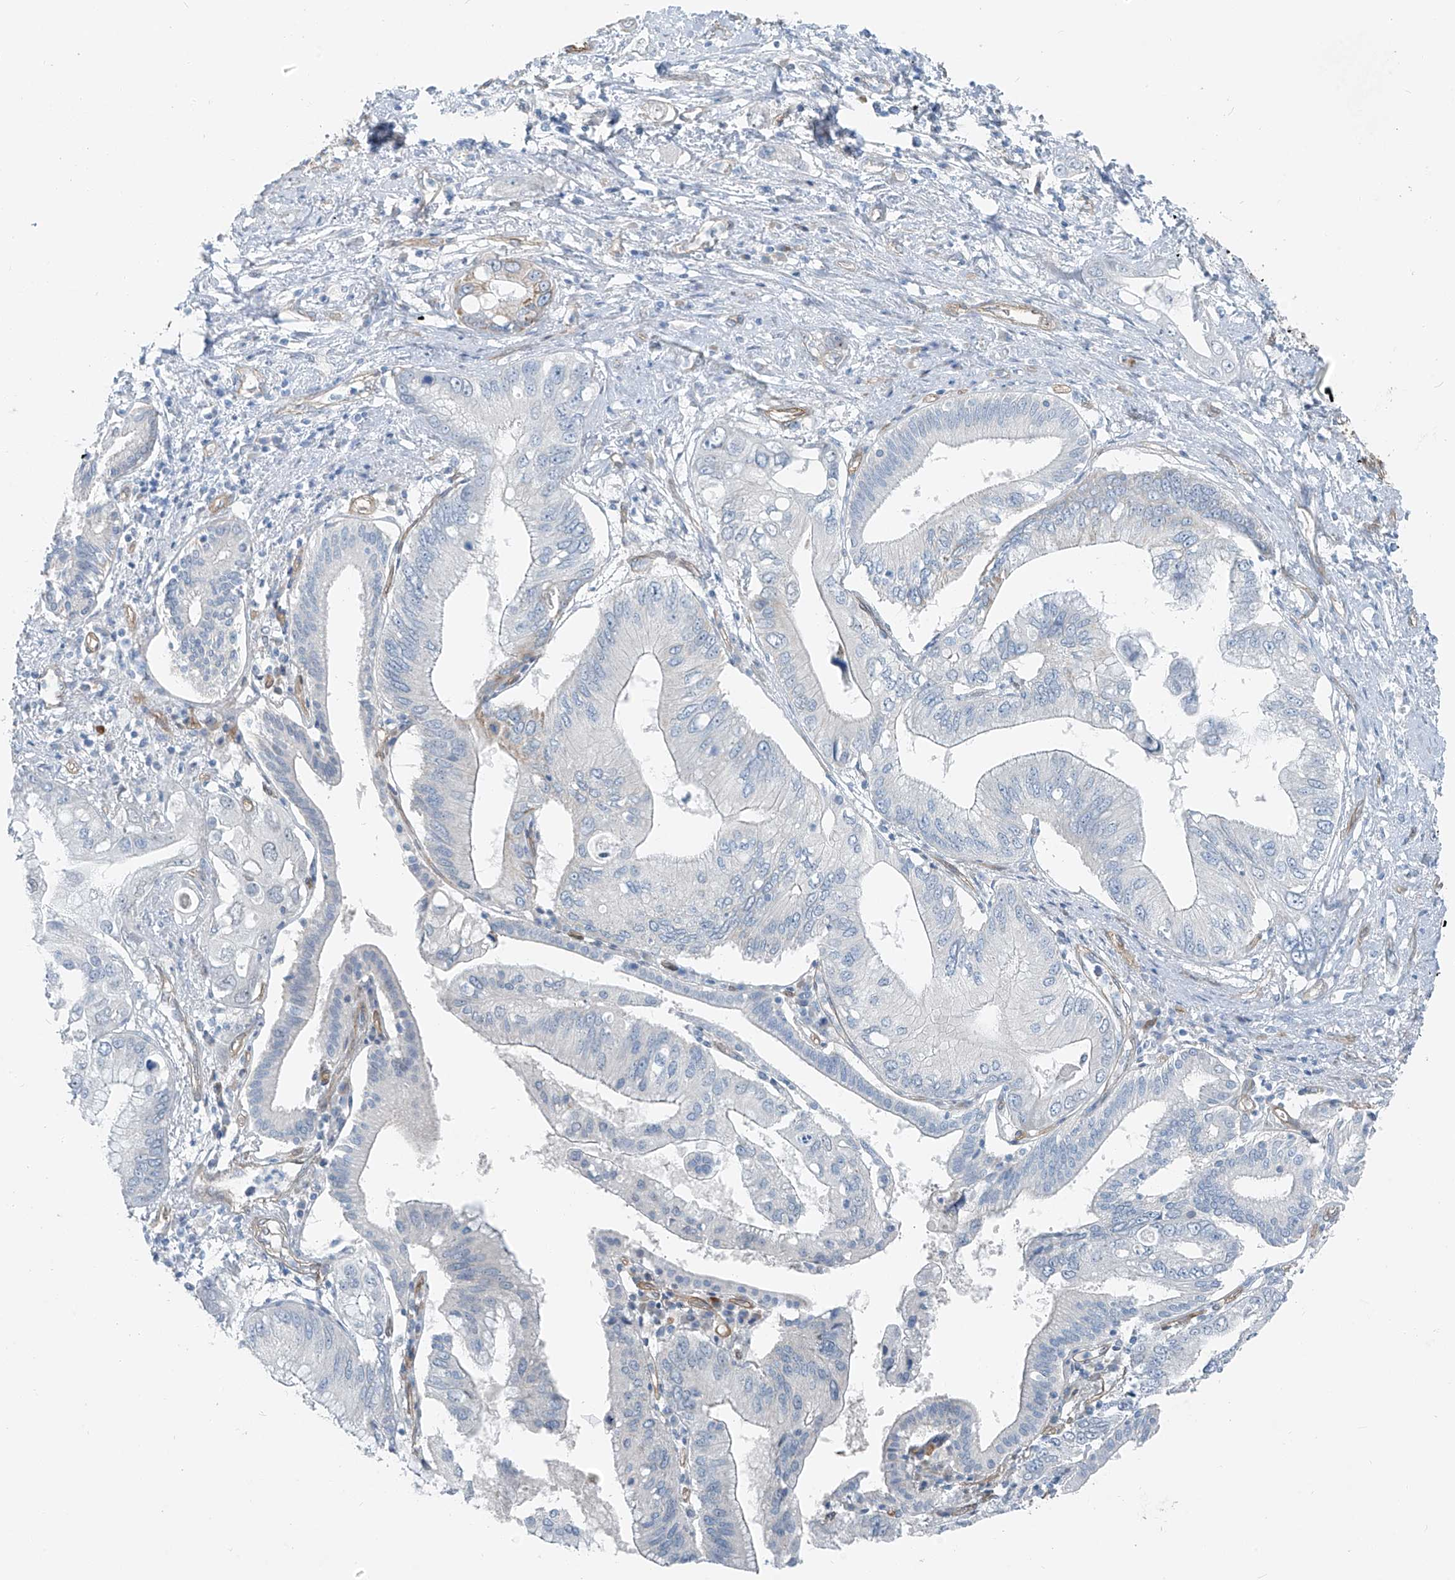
{"staining": {"intensity": "negative", "quantity": "none", "location": "none"}, "tissue": "pancreatic cancer", "cell_type": "Tumor cells", "image_type": "cancer", "snomed": [{"axis": "morphology", "description": "Inflammation, NOS"}, {"axis": "morphology", "description": "Adenocarcinoma, NOS"}, {"axis": "topography", "description": "Pancreas"}], "caption": "Tumor cells show no significant protein staining in pancreatic cancer (adenocarcinoma).", "gene": "TNS2", "patient": {"sex": "female", "age": 56}}